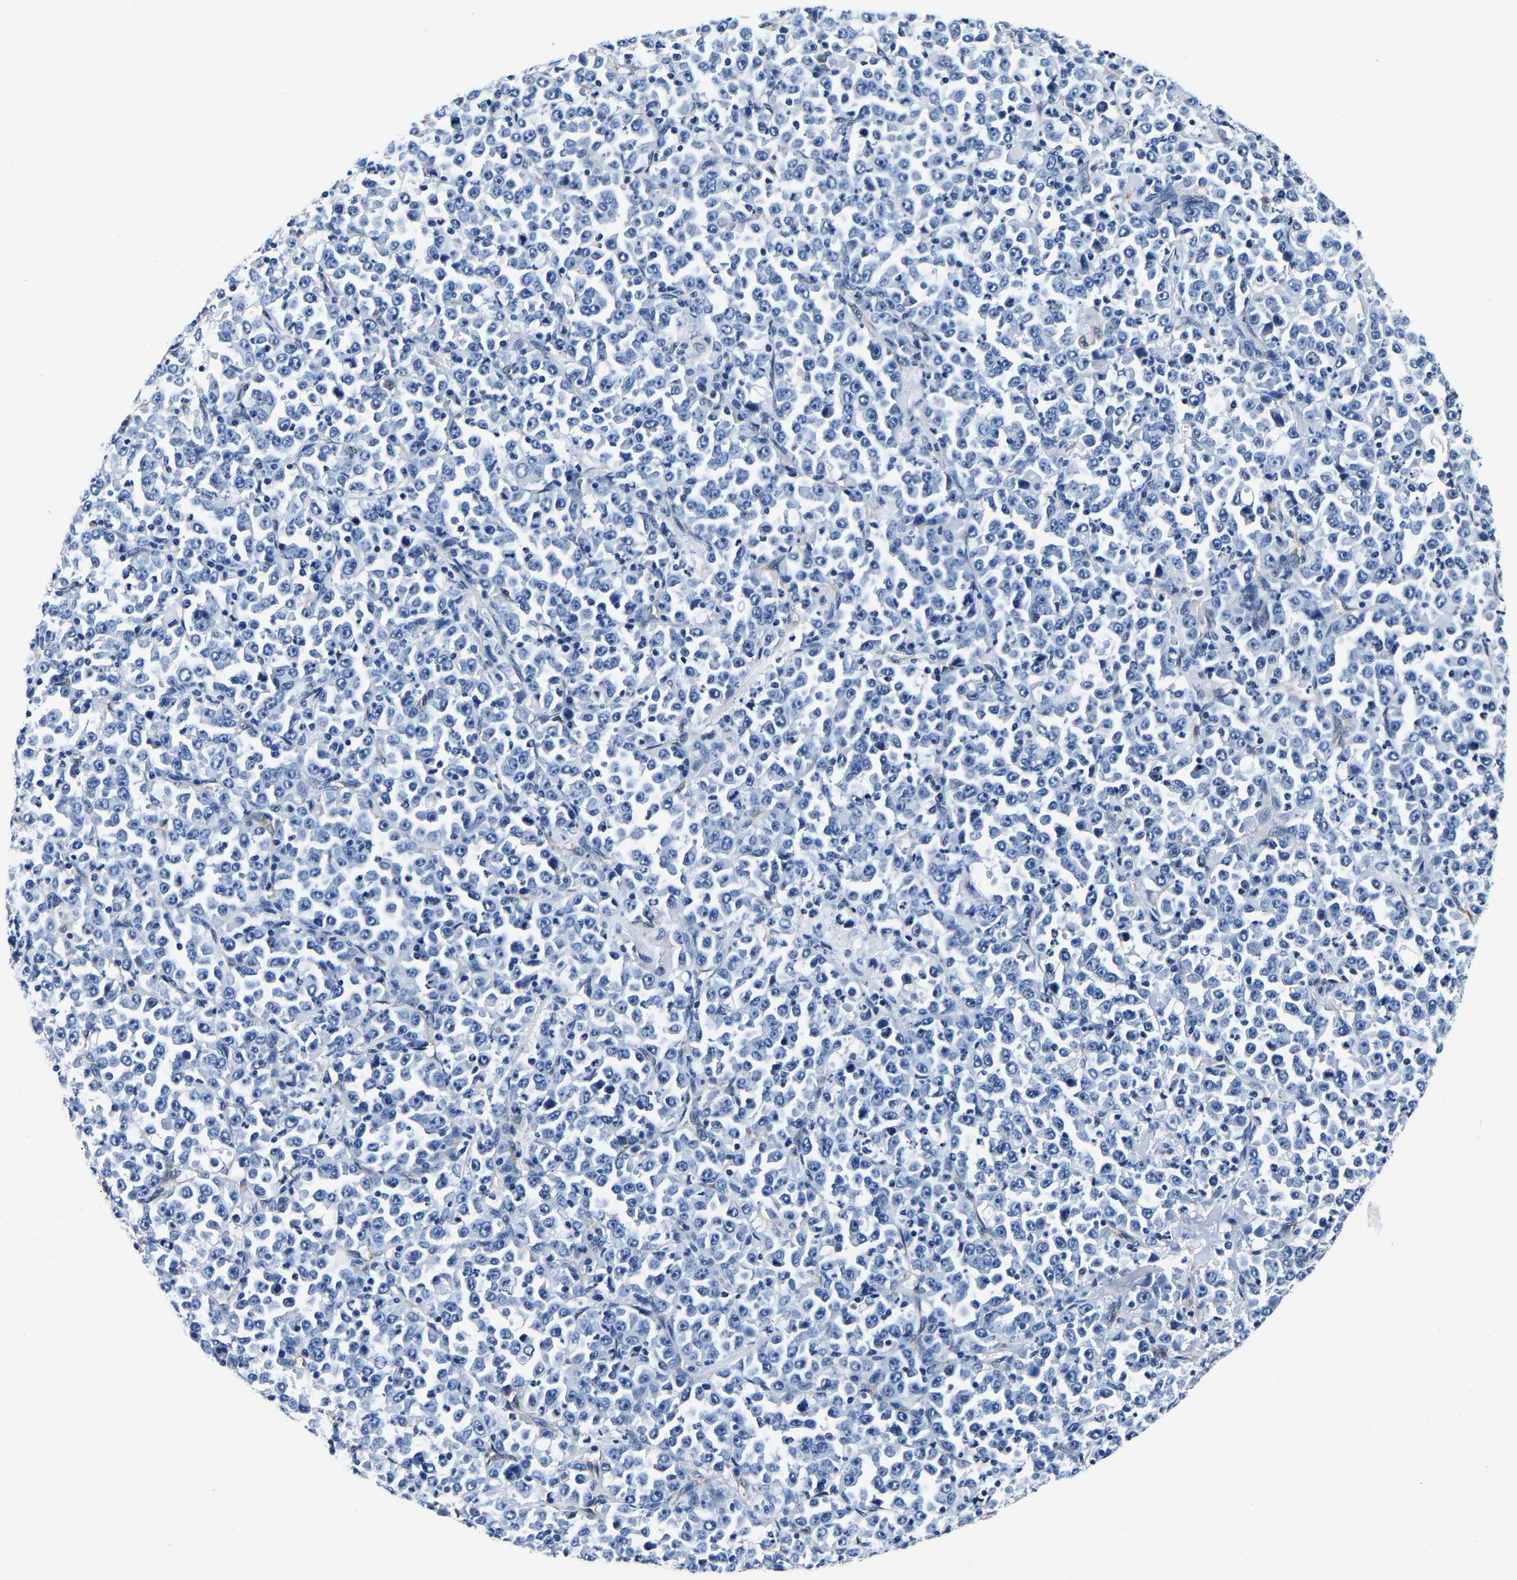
{"staining": {"intensity": "negative", "quantity": "none", "location": "none"}, "tissue": "stomach cancer", "cell_type": "Tumor cells", "image_type": "cancer", "snomed": [{"axis": "morphology", "description": "Normal tissue, NOS"}, {"axis": "morphology", "description": "Adenocarcinoma, NOS"}, {"axis": "topography", "description": "Stomach, upper"}, {"axis": "topography", "description": "Stomach"}], "caption": "DAB (3,3'-diaminobenzidine) immunohistochemical staining of stomach cancer demonstrates no significant expression in tumor cells.", "gene": "S100A13", "patient": {"sex": "male", "age": 59}}